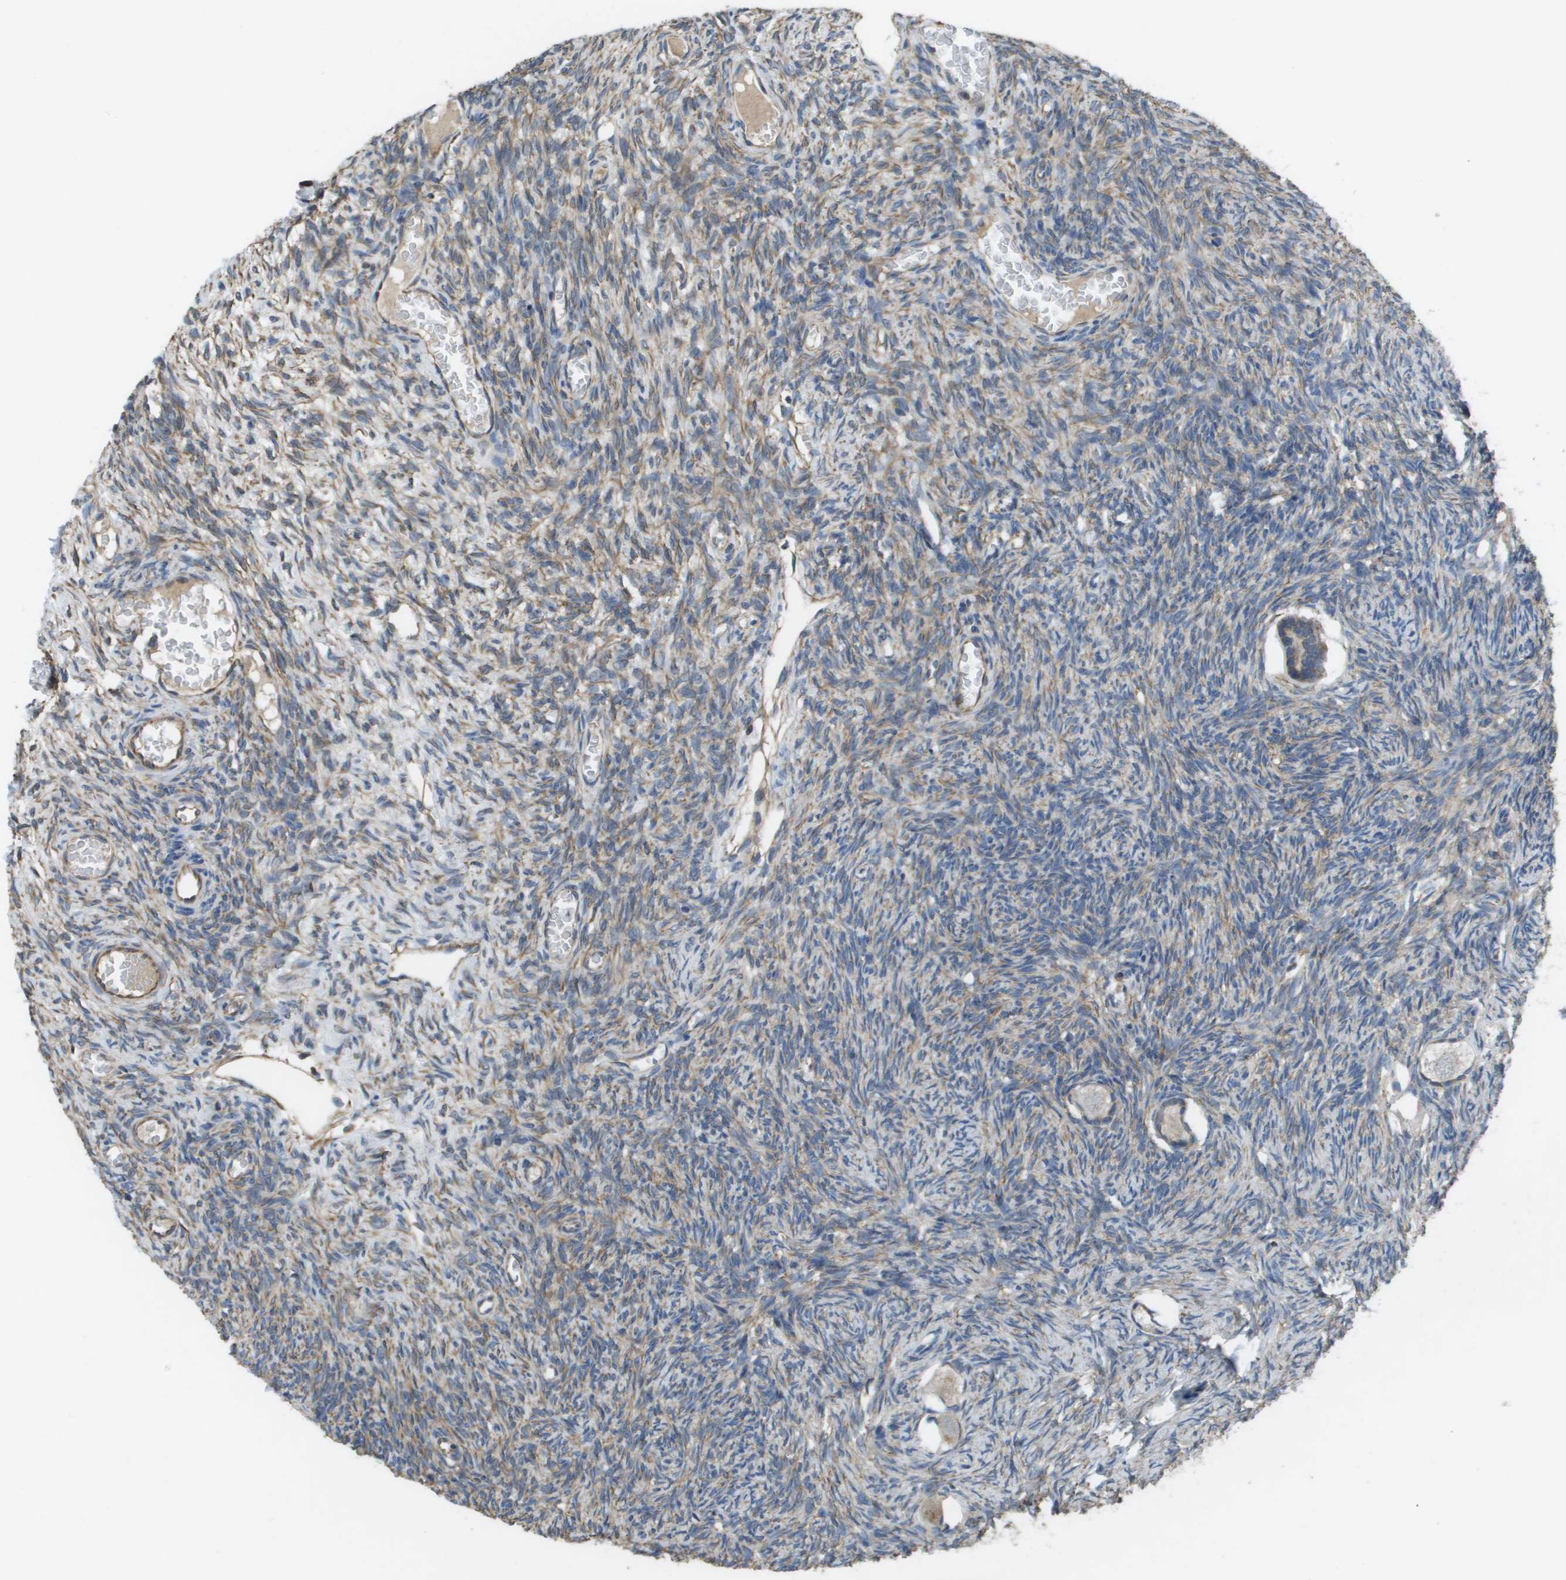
{"staining": {"intensity": "negative", "quantity": "none", "location": "none"}, "tissue": "ovary", "cell_type": "Follicle cells", "image_type": "normal", "snomed": [{"axis": "morphology", "description": "Normal tissue, NOS"}, {"axis": "topography", "description": "Ovary"}], "caption": "The IHC histopathology image has no significant expression in follicle cells of ovary.", "gene": "CLCN2", "patient": {"sex": "female", "age": 27}}